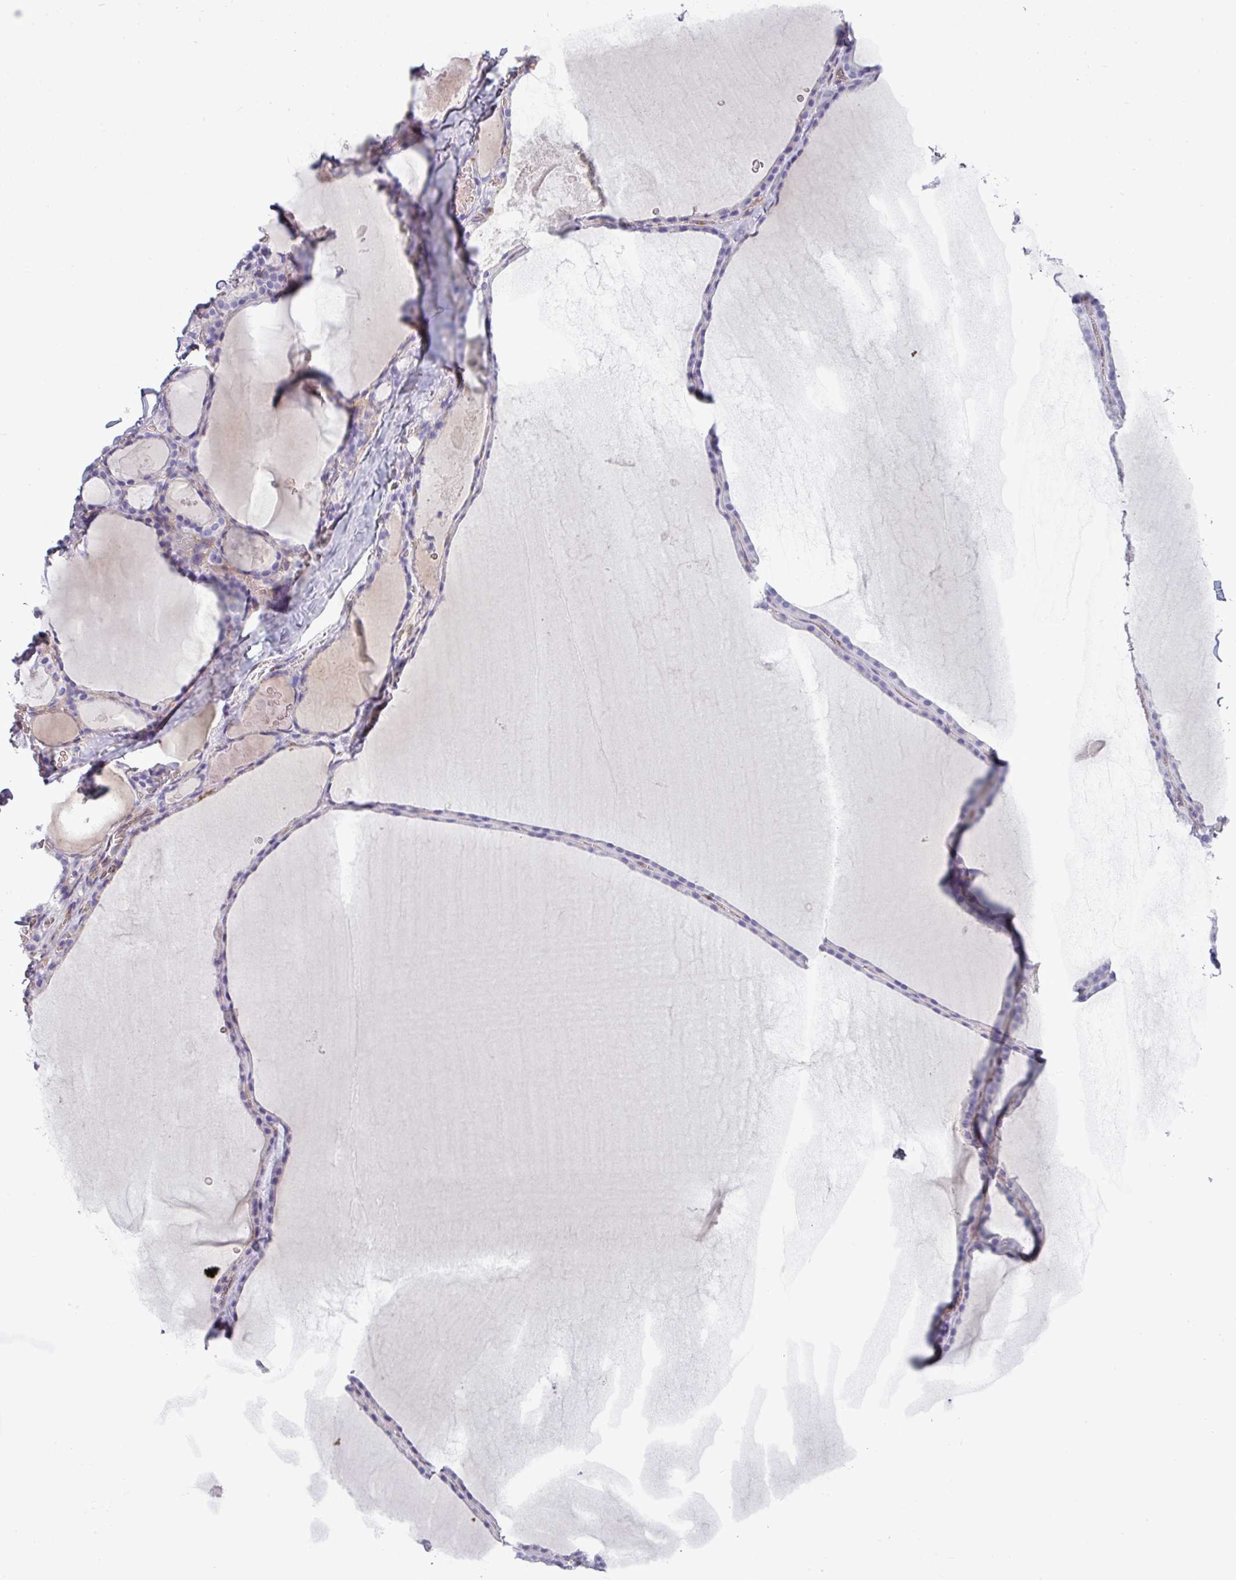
{"staining": {"intensity": "negative", "quantity": "none", "location": "none"}, "tissue": "thyroid gland", "cell_type": "Glandular cells", "image_type": "normal", "snomed": [{"axis": "morphology", "description": "Normal tissue, NOS"}, {"axis": "topography", "description": "Thyroid gland"}], "caption": "Immunohistochemistry (IHC) image of normal thyroid gland: human thyroid gland stained with DAB (3,3'-diaminobenzidine) displays no significant protein expression in glandular cells. (Stains: DAB (3,3'-diaminobenzidine) immunohistochemistry with hematoxylin counter stain, Microscopy: brightfield microscopy at high magnification).", "gene": "KIRREL3", "patient": {"sex": "male", "age": 56}}